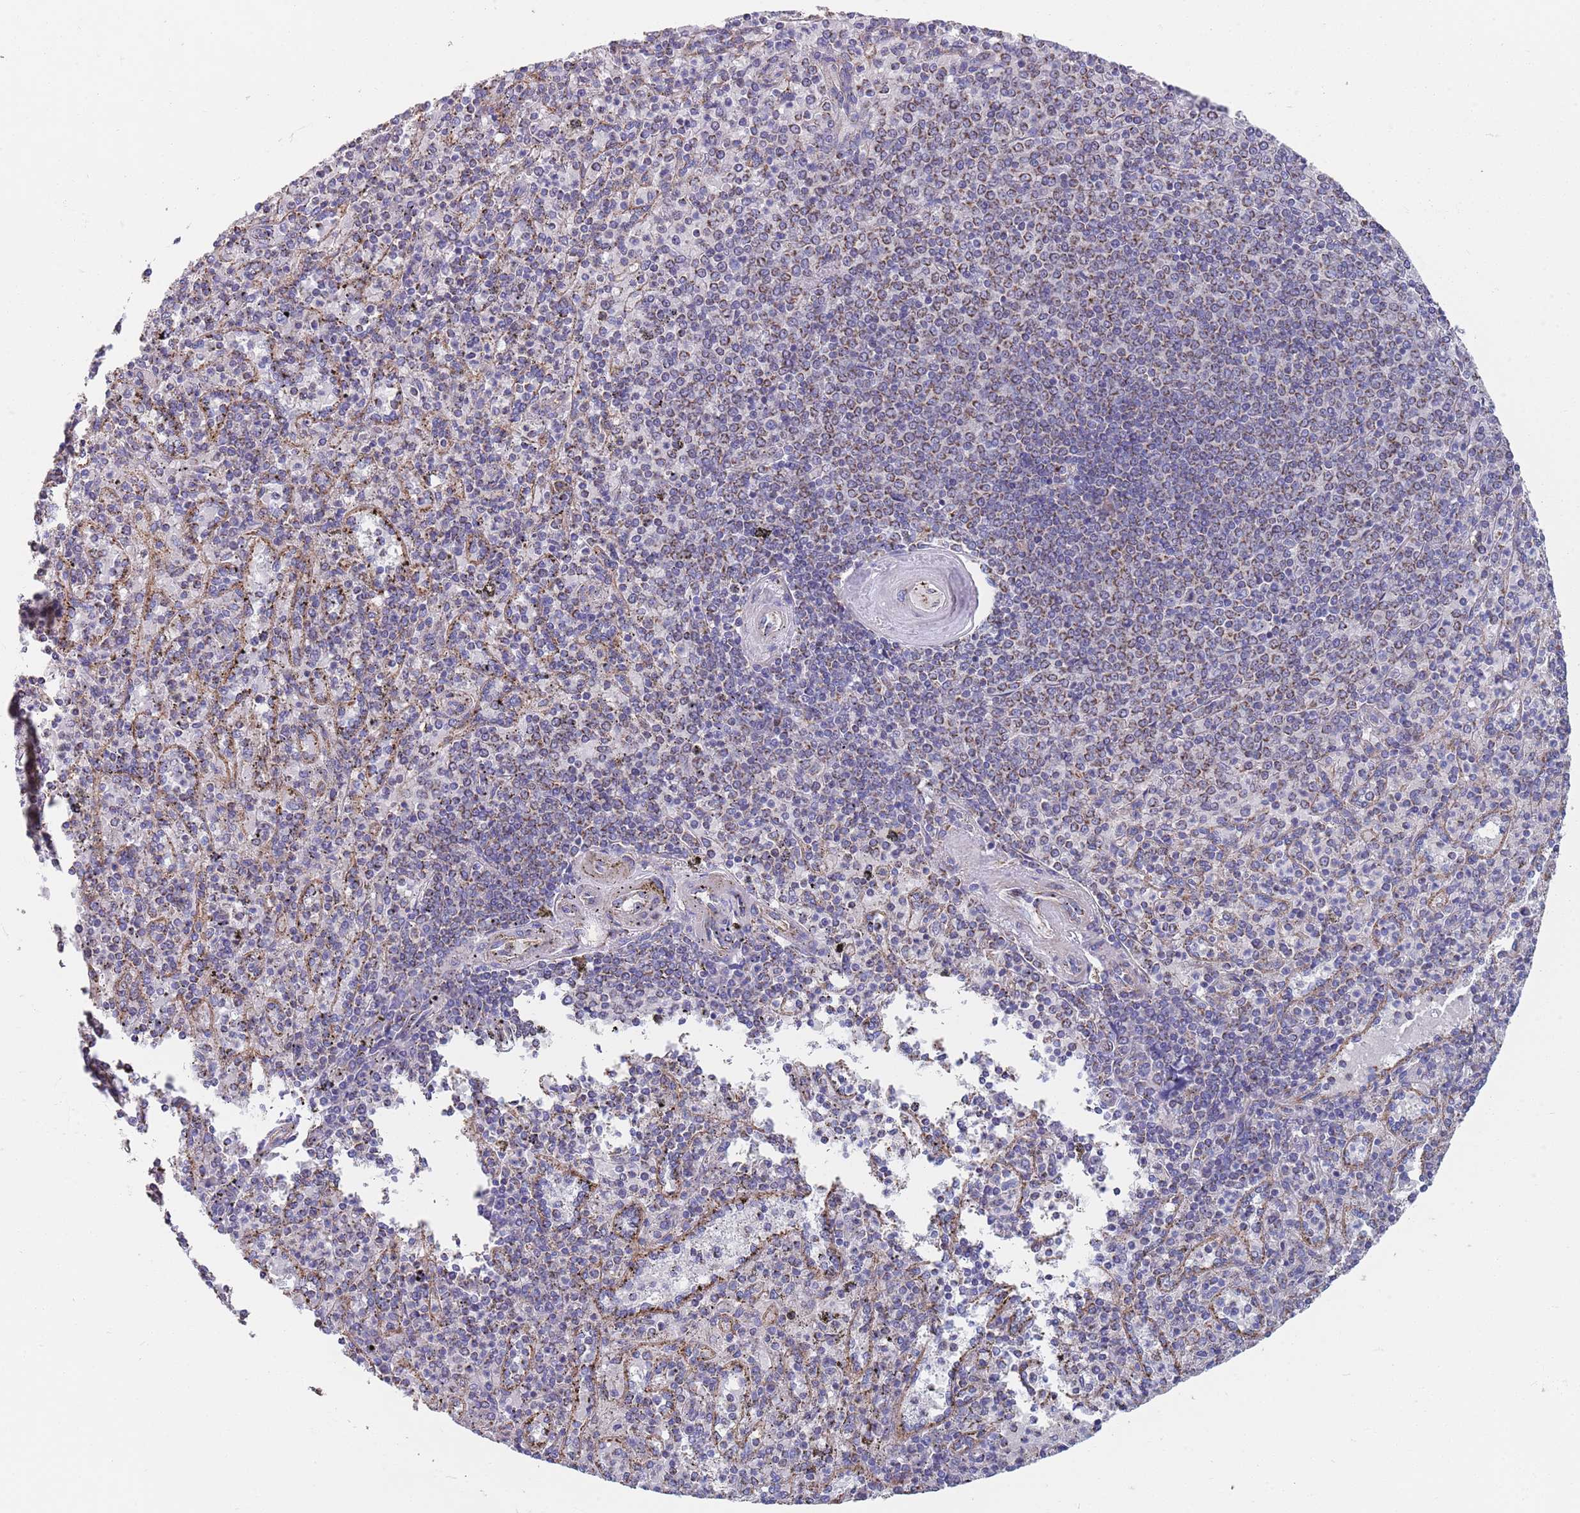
{"staining": {"intensity": "negative", "quantity": "none", "location": "none"}, "tissue": "spleen", "cell_type": "Cells in red pulp", "image_type": "normal", "snomed": [{"axis": "morphology", "description": "Normal tissue, NOS"}, {"axis": "topography", "description": "Spleen"}], "caption": "Immunohistochemical staining of normal spleen exhibits no significant staining in cells in red pulp. The staining was performed using DAB to visualize the protein expression in brown, while the nuclei were stained in blue with hematoxylin (Magnification: 20x).", "gene": "PWWP3A", "patient": {"sex": "male", "age": 82}}